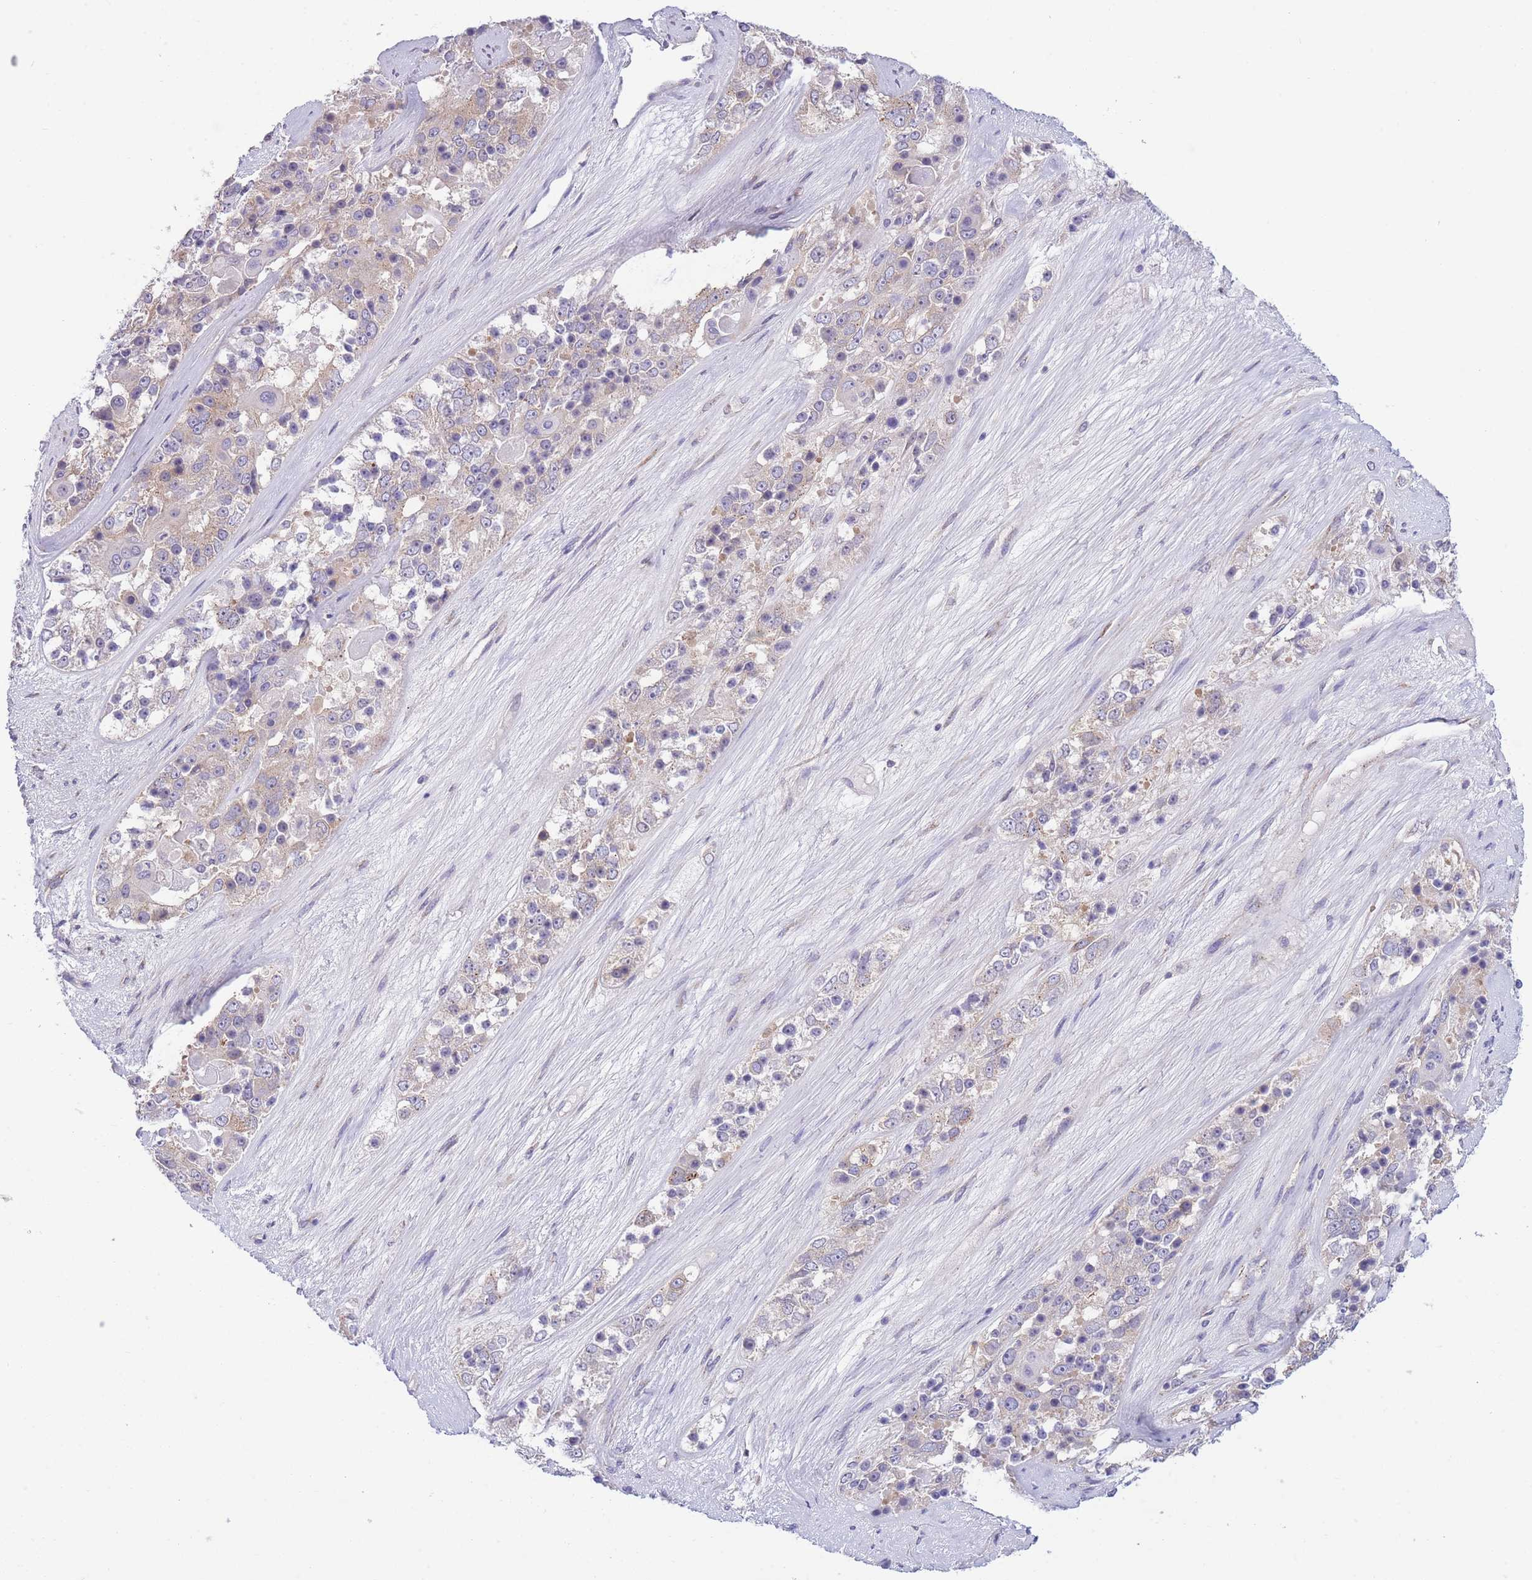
{"staining": {"intensity": "moderate", "quantity": "<25%", "location": "cytoplasmic/membranous"}, "tissue": "ovarian cancer", "cell_type": "Tumor cells", "image_type": "cancer", "snomed": [{"axis": "morphology", "description": "Carcinoma, endometroid"}, {"axis": "topography", "description": "Ovary"}], "caption": "Immunohistochemistry (IHC) (DAB) staining of endometroid carcinoma (ovarian) demonstrates moderate cytoplasmic/membranous protein positivity in about <25% of tumor cells.", "gene": "COPG2", "patient": {"sex": "female", "age": 51}}